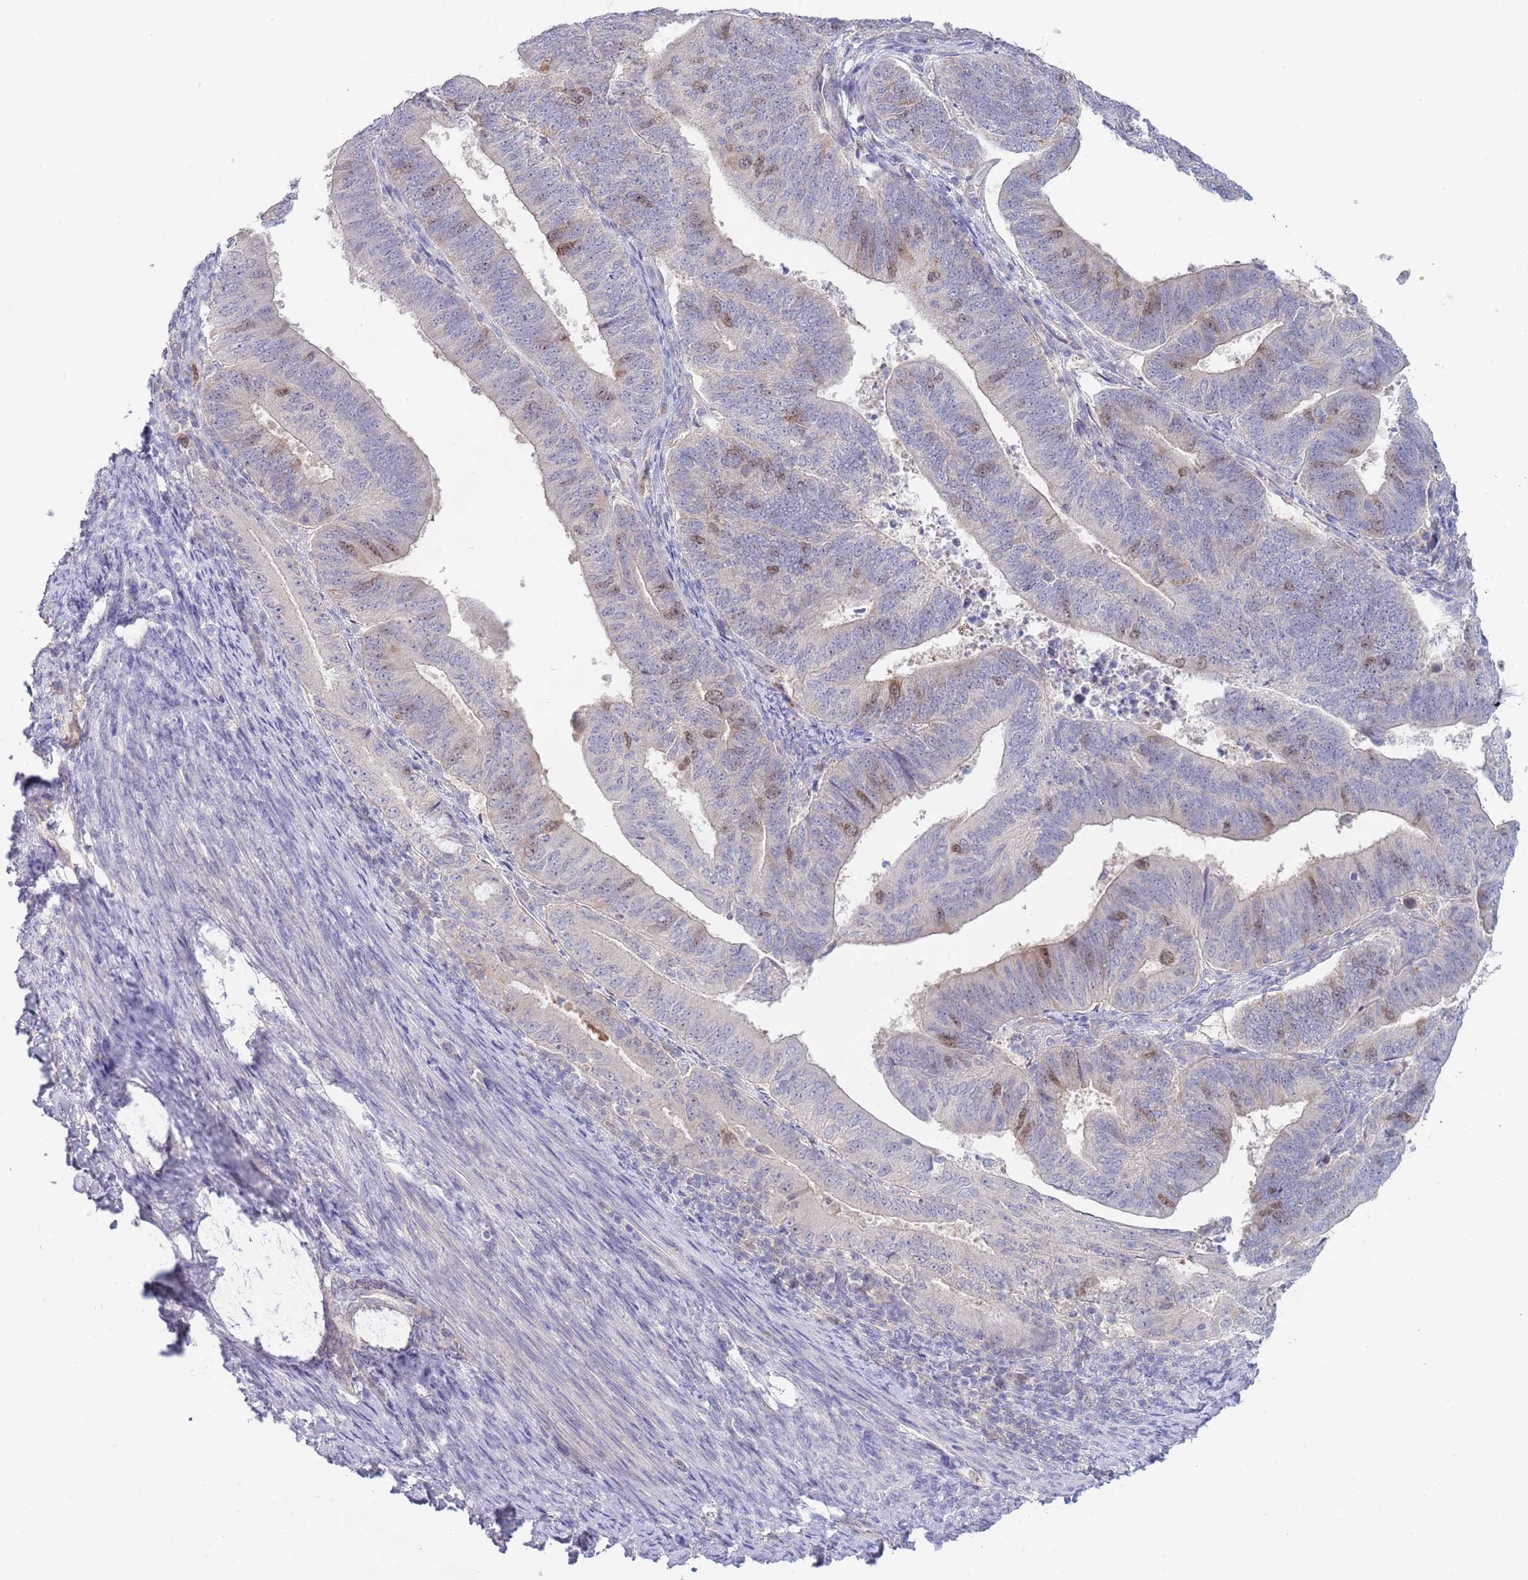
{"staining": {"intensity": "moderate", "quantity": "<25%", "location": "nuclear"}, "tissue": "endometrial cancer", "cell_type": "Tumor cells", "image_type": "cancer", "snomed": [{"axis": "morphology", "description": "Adenocarcinoma, NOS"}, {"axis": "topography", "description": "Endometrium"}], "caption": "Immunohistochemistry (IHC) micrograph of neoplastic tissue: adenocarcinoma (endometrial) stained using IHC reveals low levels of moderate protein expression localized specifically in the nuclear of tumor cells, appearing as a nuclear brown color.", "gene": "PIMREG", "patient": {"sex": "female", "age": 70}}